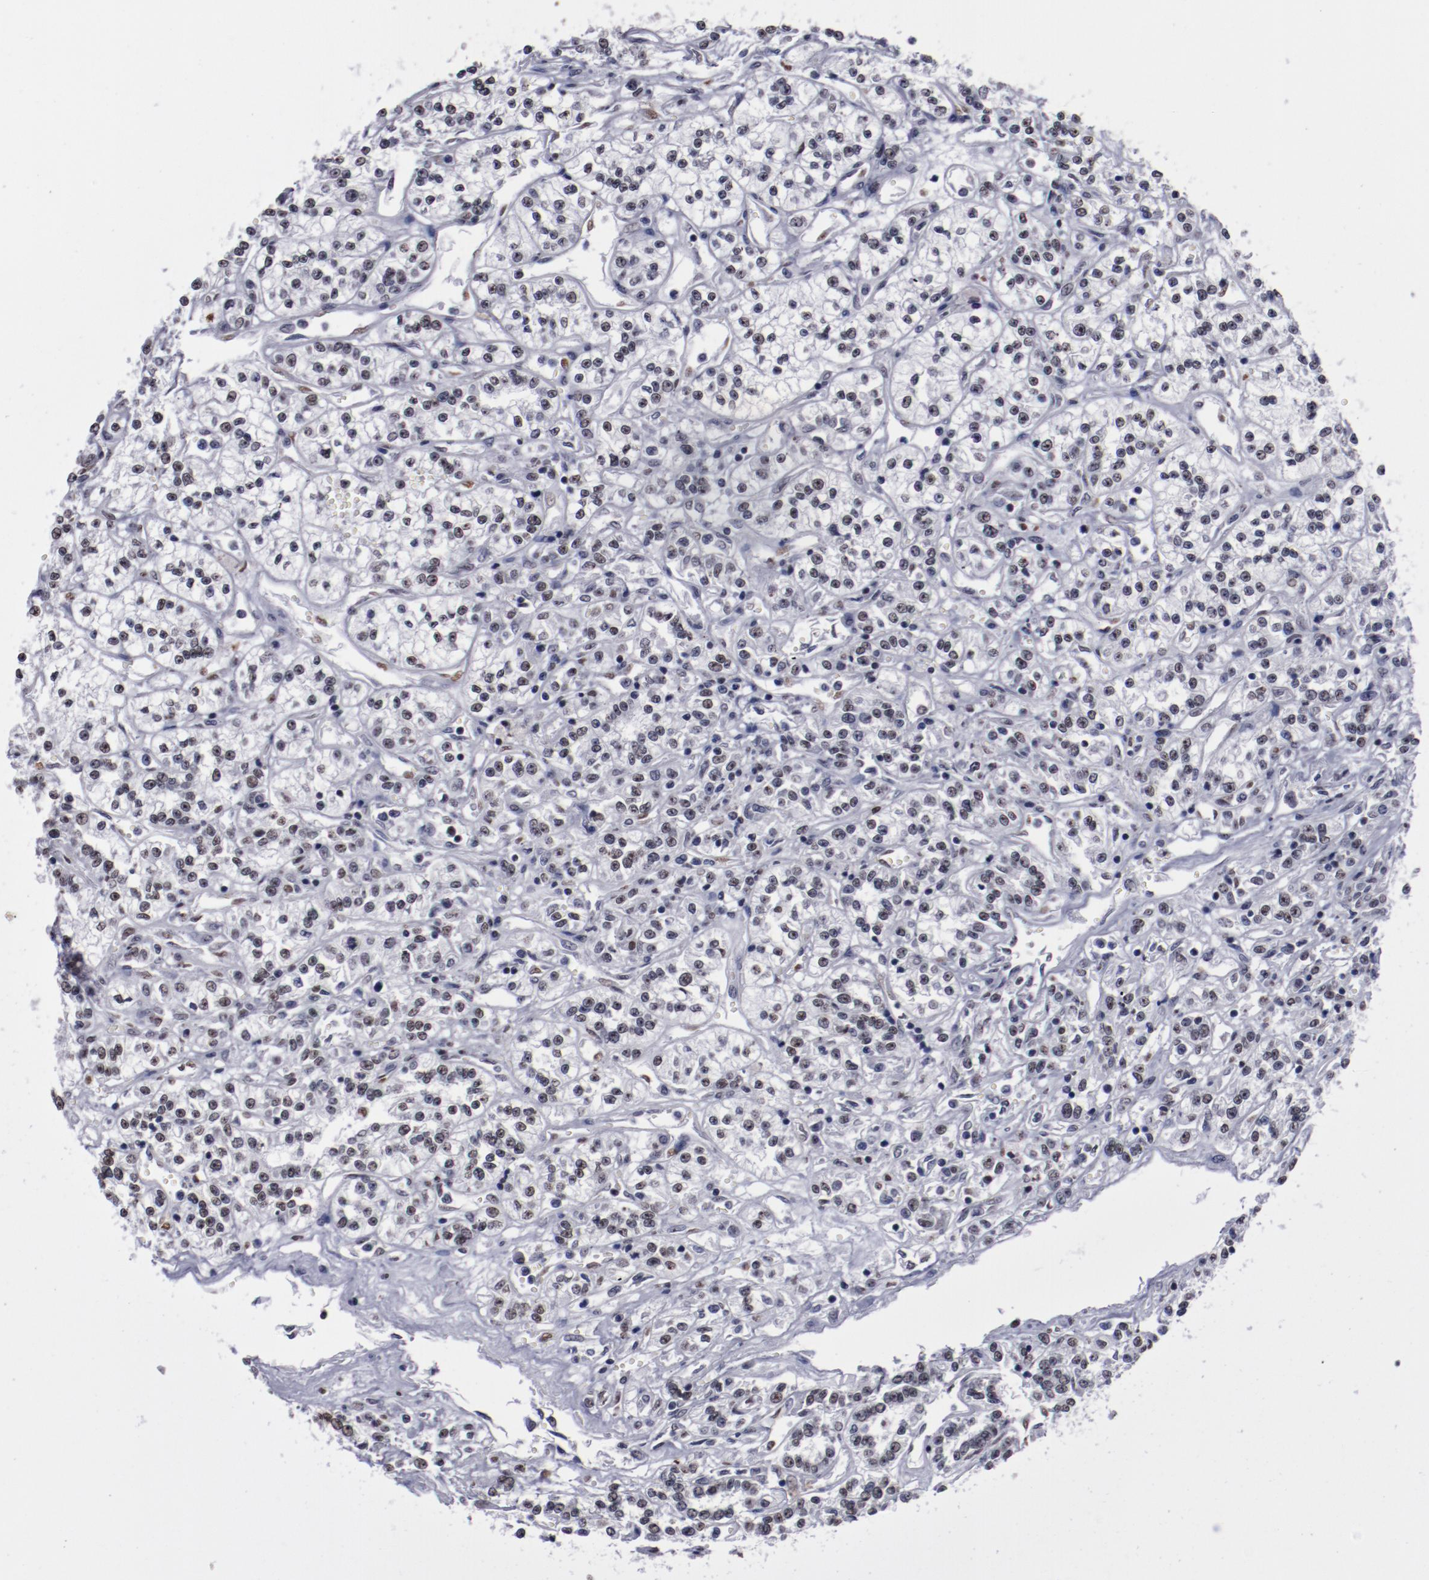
{"staining": {"intensity": "moderate", "quantity": ">75%", "location": "nuclear"}, "tissue": "renal cancer", "cell_type": "Tumor cells", "image_type": "cancer", "snomed": [{"axis": "morphology", "description": "Adenocarcinoma, NOS"}, {"axis": "topography", "description": "Kidney"}], "caption": "A micrograph showing moderate nuclear staining in about >75% of tumor cells in adenocarcinoma (renal), as visualized by brown immunohistochemical staining.", "gene": "HNRNPA2B1", "patient": {"sex": "female", "age": 76}}